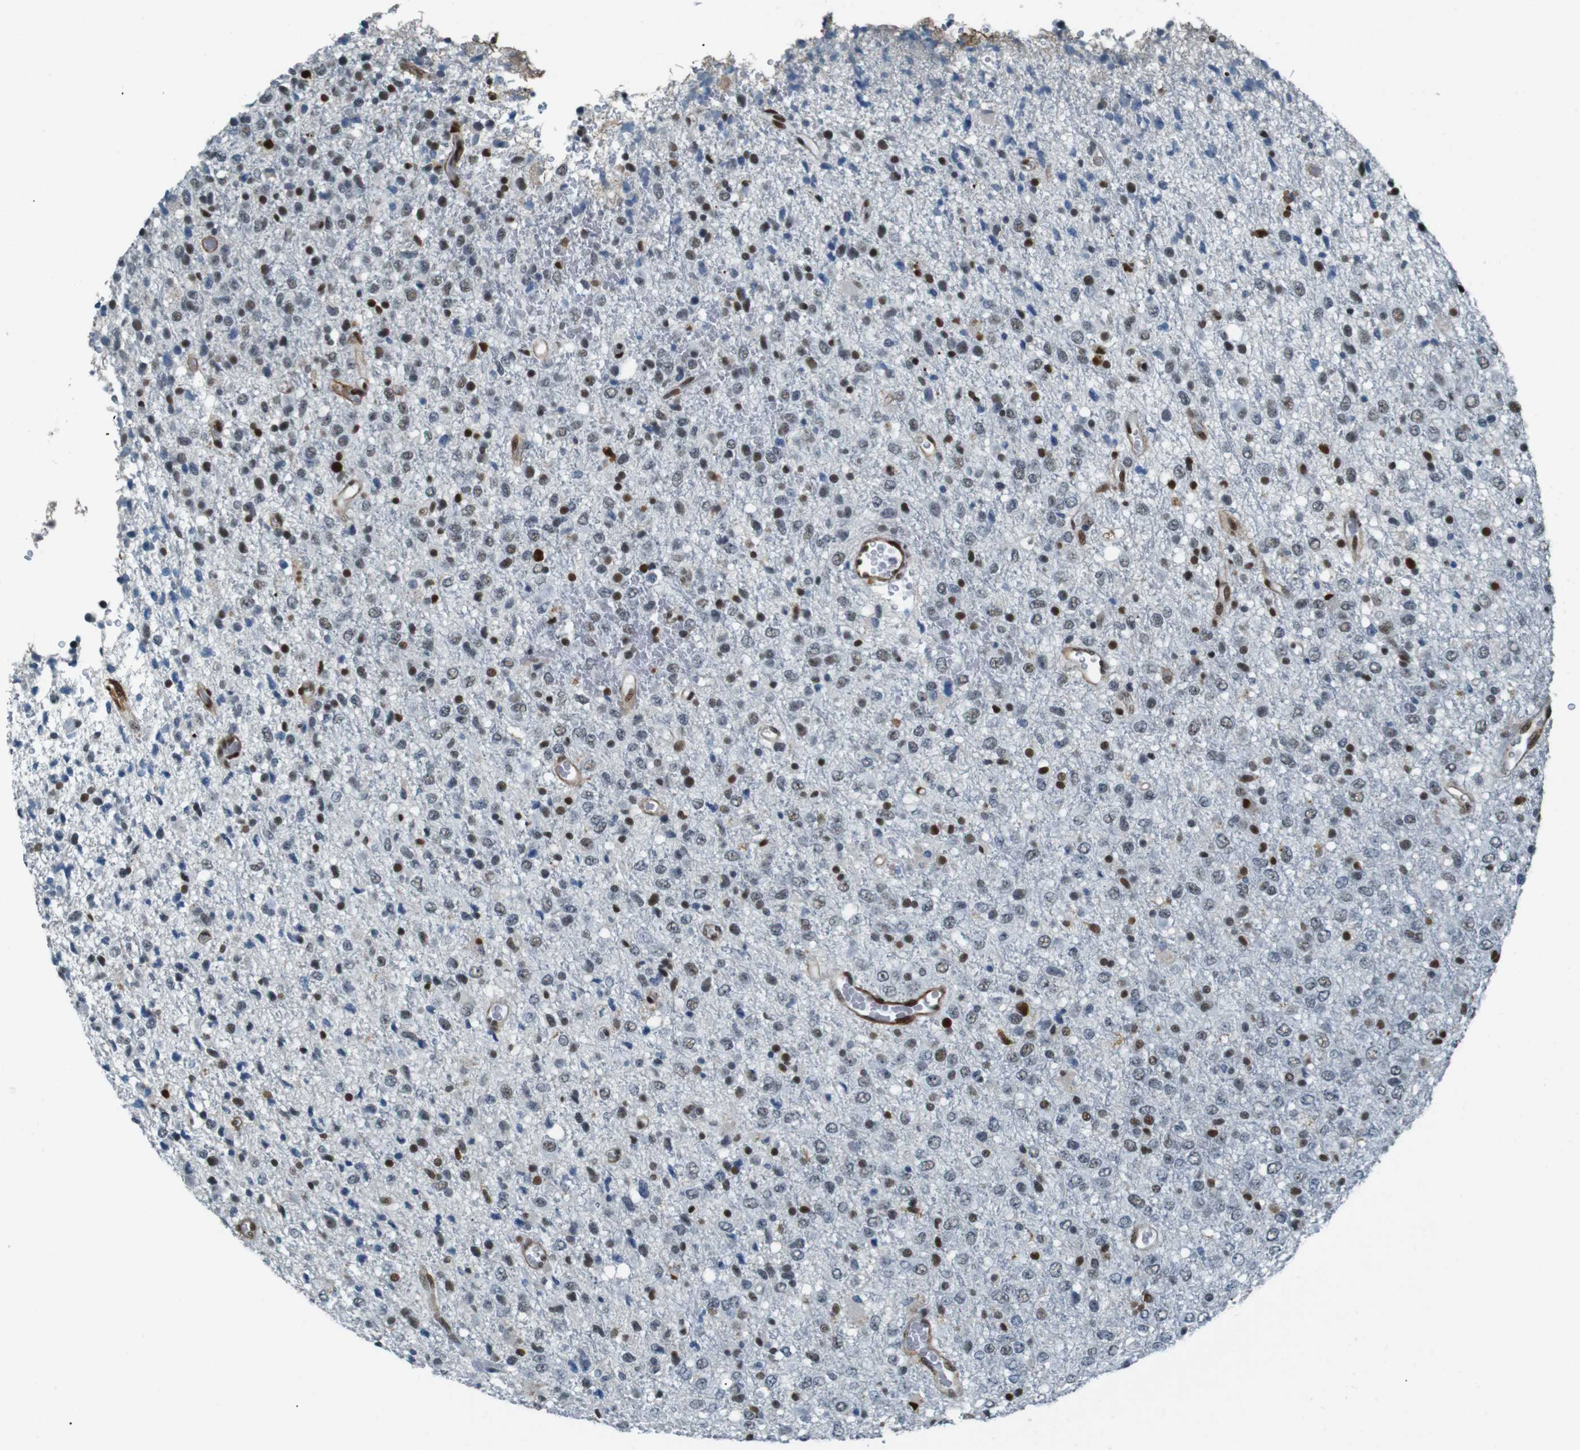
{"staining": {"intensity": "moderate", "quantity": "25%-75%", "location": "nuclear"}, "tissue": "glioma", "cell_type": "Tumor cells", "image_type": "cancer", "snomed": [{"axis": "morphology", "description": "Glioma, malignant, High grade"}, {"axis": "topography", "description": "pancreas cauda"}], "caption": "Glioma stained for a protein (brown) shows moderate nuclear positive positivity in approximately 25%-75% of tumor cells.", "gene": "HEXIM1", "patient": {"sex": "male", "age": 60}}